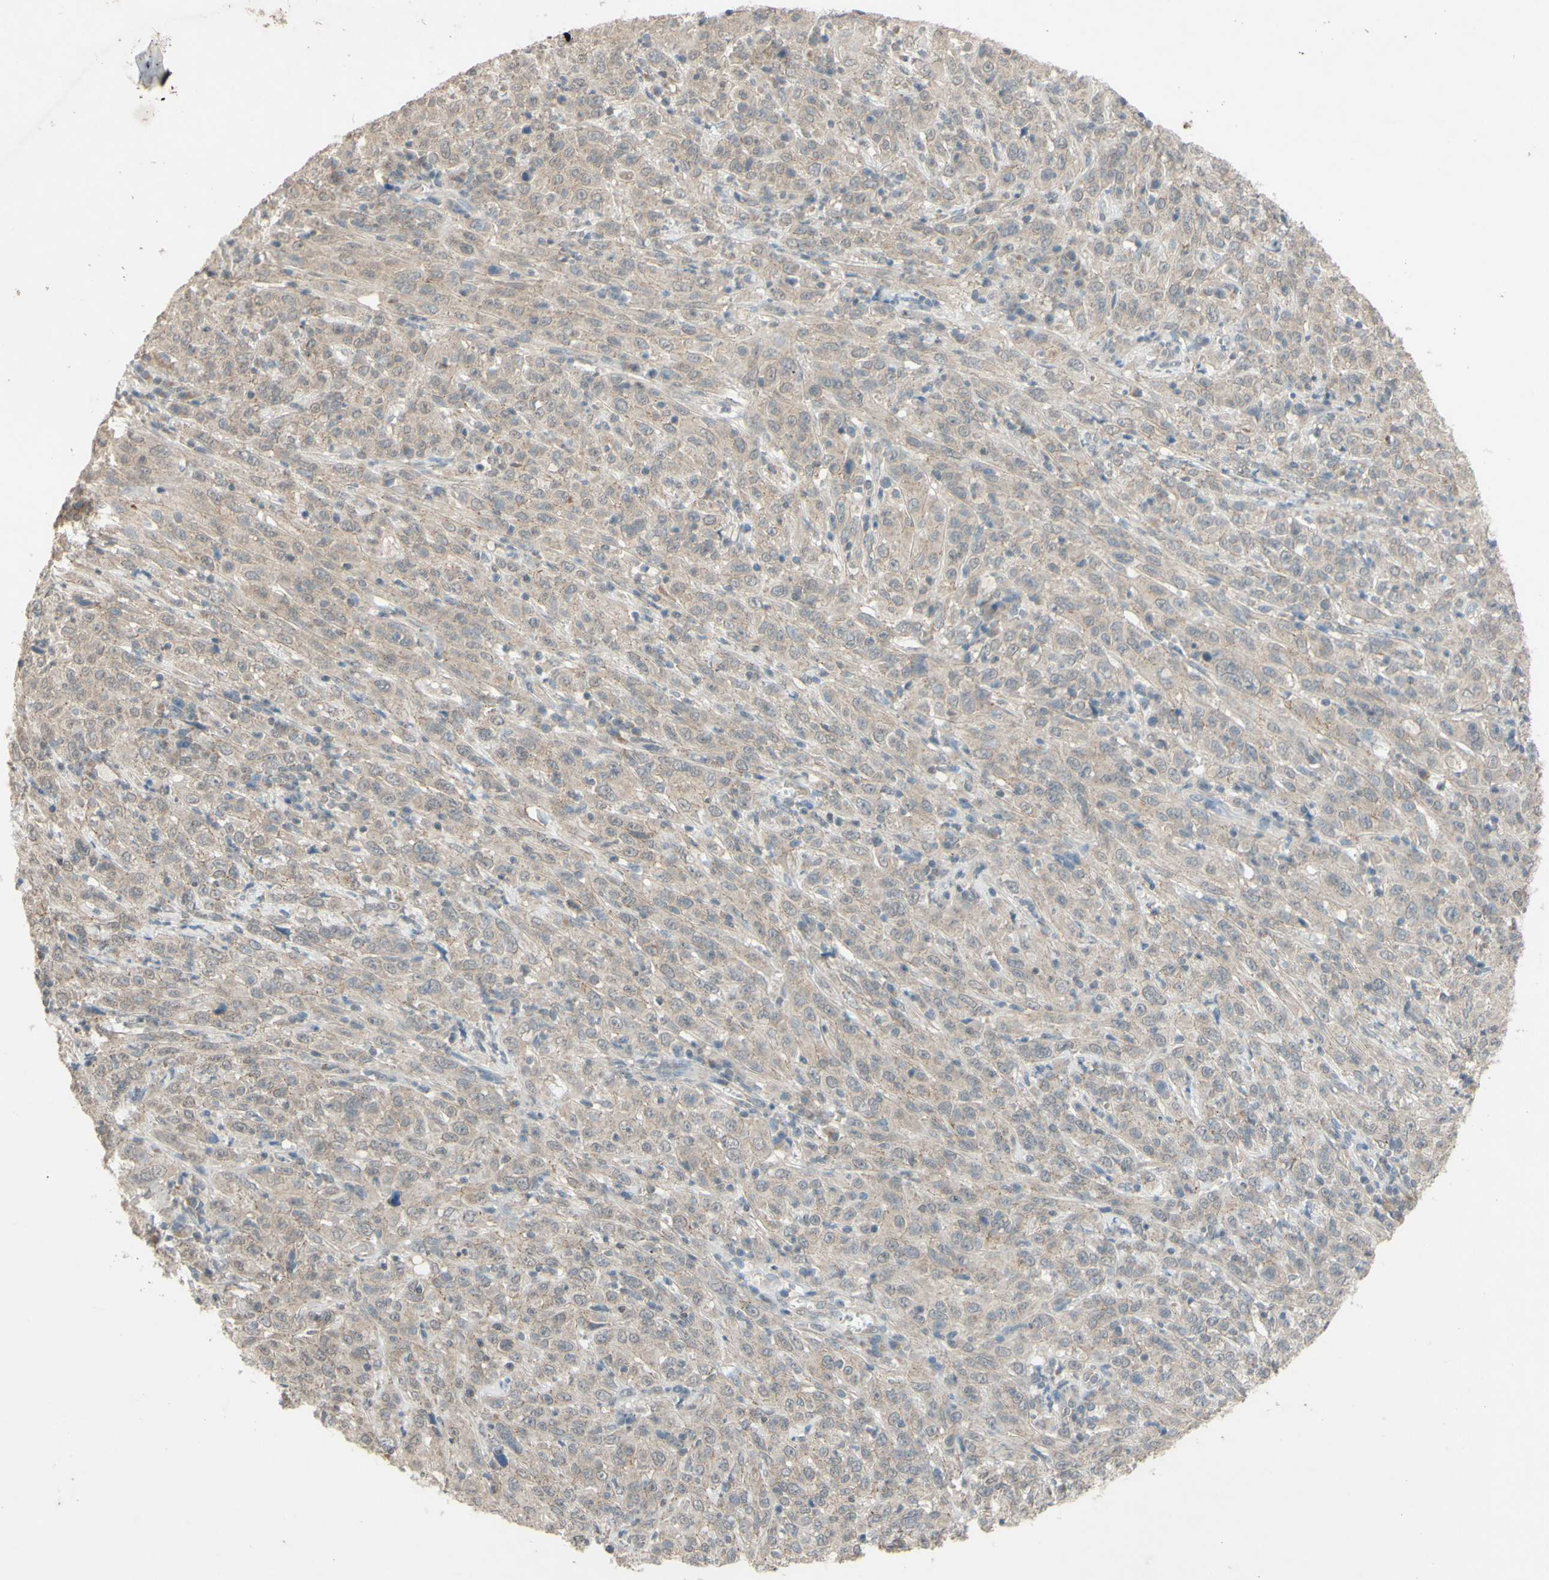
{"staining": {"intensity": "weak", "quantity": ">75%", "location": "cytoplasmic/membranous"}, "tissue": "cervical cancer", "cell_type": "Tumor cells", "image_type": "cancer", "snomed": [{"axis": "morphology", "description": "Squamous cell carcinoma, NOS"}, {"axis": "topography", "description": "Cervix"}], "caption": "This photomicrograph reveals cervical squamous cell carcinoma stained with IHC to label a protein in brown. The cytoplasmic/membranous of tumor cells show weak positivity for the protein. Nuclei are counter-stained blue.", "gene": "CDCP1", "patient": {"sex": "female", "age": 46}}